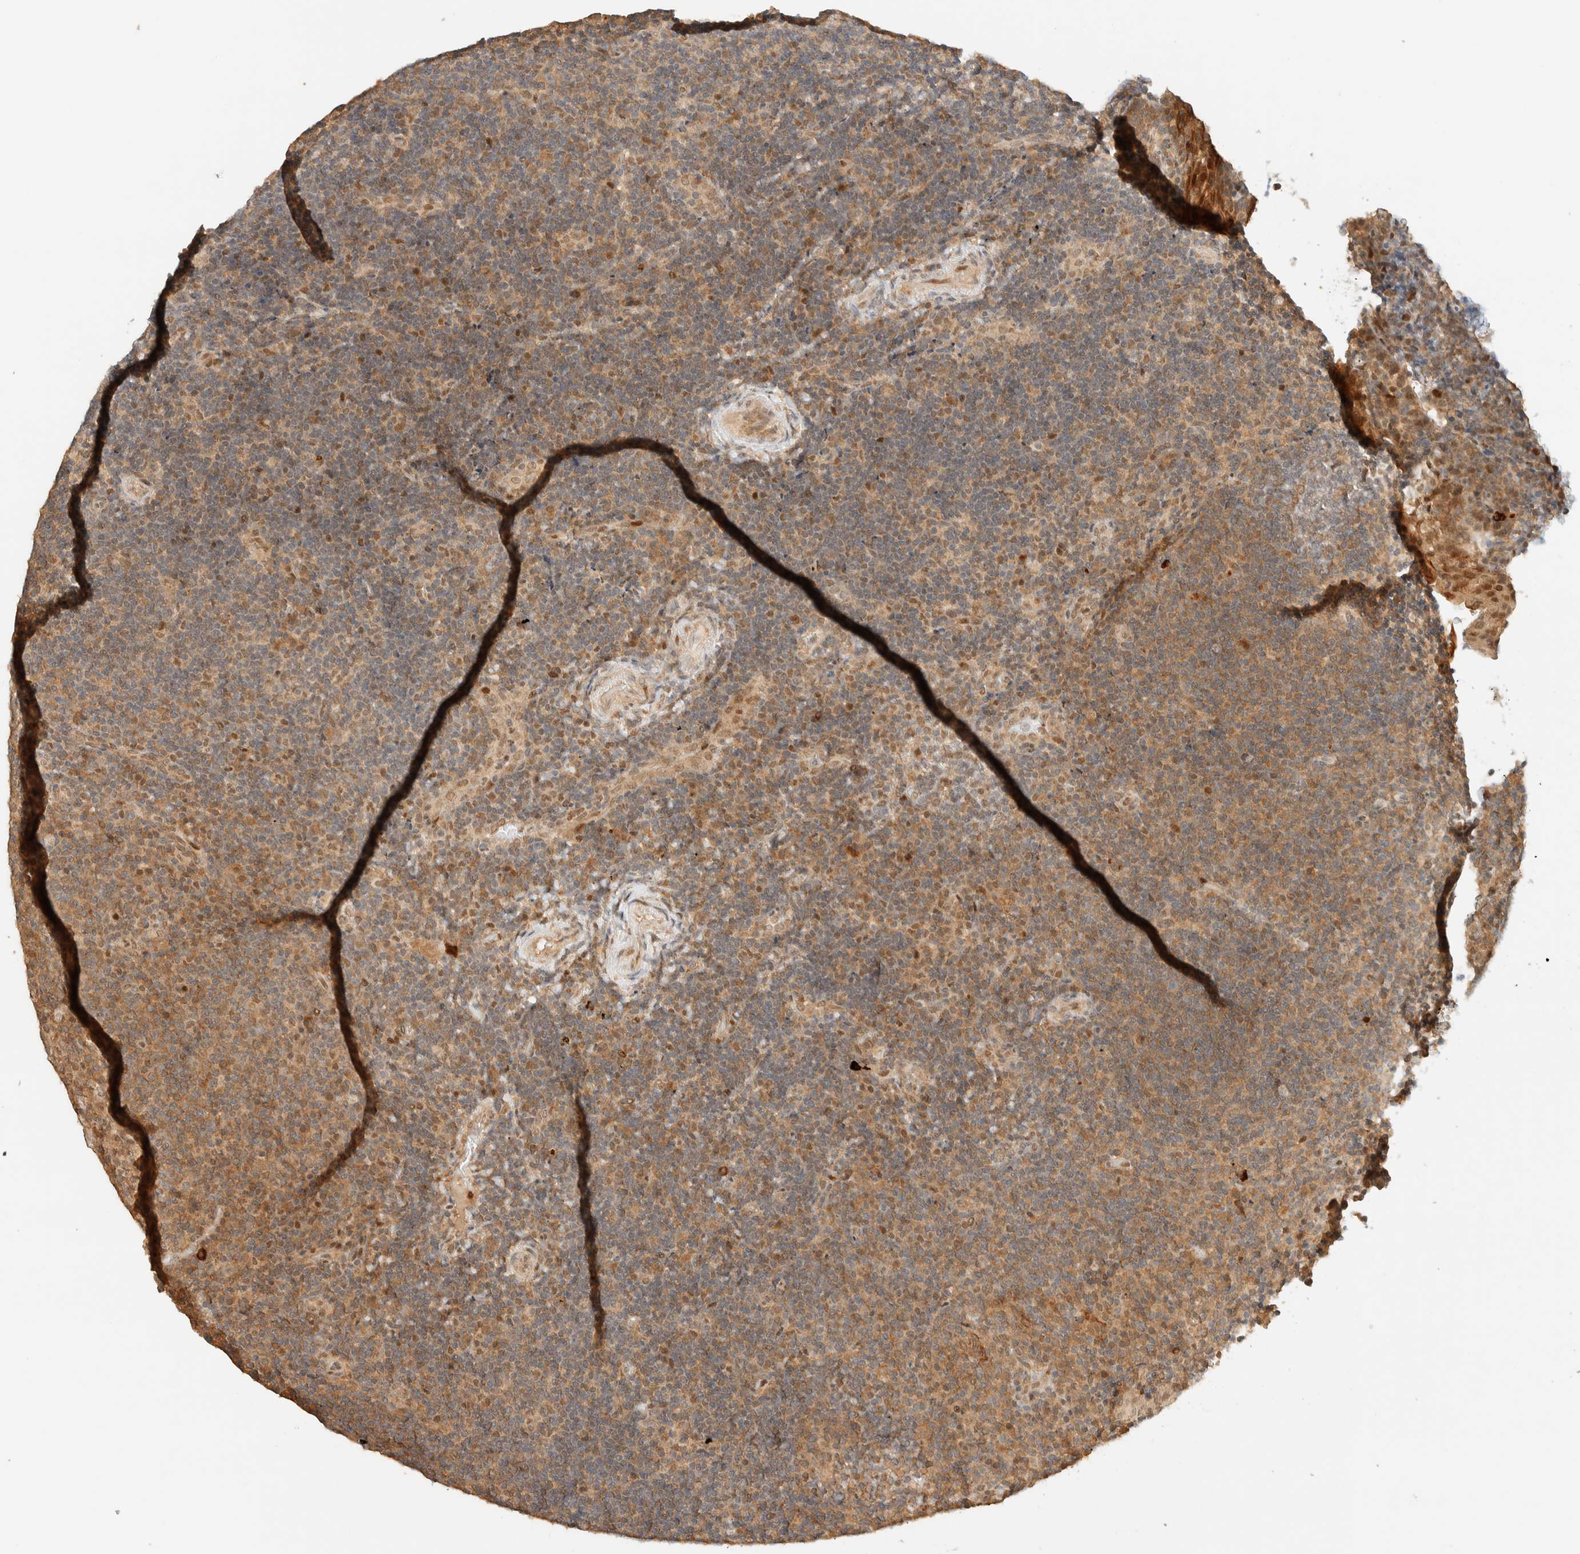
{"staining": {"intensity": "moderate", "quantity": ">75%", "location": "cytoplasmic/membranous"}, "tissue": "lymphoma", "cell_type": "Tumor cells", "image_type": "cancer", "snomed": [{"axis": "morphology", "description": "Malignant lymphoma, non-Hodgkin's type, High grade"}, {"axis": "topography", "description": "Tonsil"}], "caption": "Protein expression analysis of human lymphoma reveals moderate cytoplasmic/membranous staining in about >75% of tumor cells. The staining is performed using DAB (3,3'-diaminobenzidine) brown chromogen to label protein expression. The nuclei are counter-stained blue using hematoxylin.", "gene": "ZBTB34", "patient": {"sex": "female", "age": 36}}